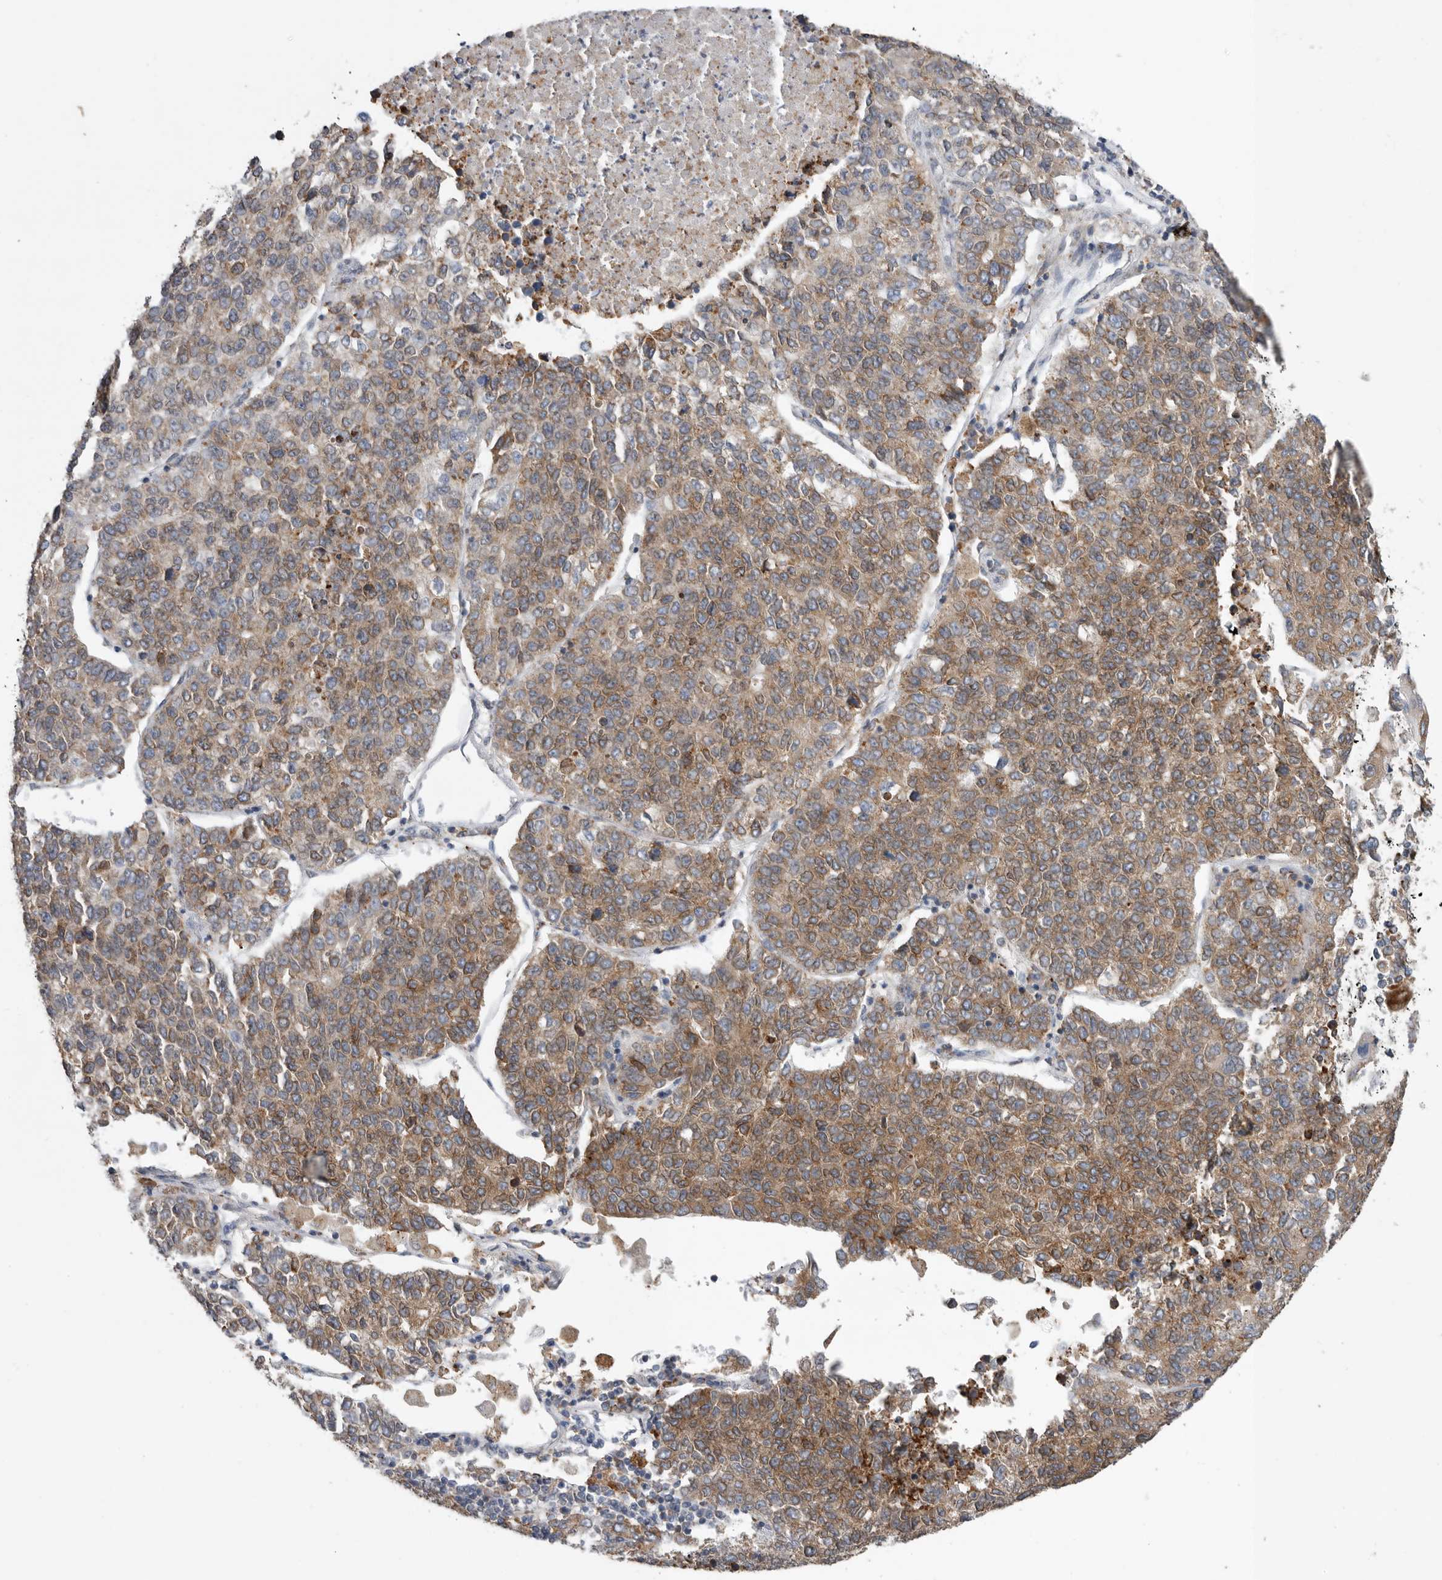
{"staining": {"intensity": "moderate", "quantity": ">75%", "location": "cytoplasmic/membranous"}, "tissue": "lung cancer", "cell_type": "Tumor cells", "image_type": "cancer", "snomed": [{"axis": "morphology", "description": "Adenocarcinoma, NOS"}, {"axis": "topography", "description": "Lung"}], "caption": "Lung cancer (adenocarcinoma) was stained to show a protein in brown. There is medium levels of moderate cytoplasmic/membranous positivity in approximately >75% of tumor cells.", "gene": "GANAB", "patient": {"sex": "male", "age": 49}}